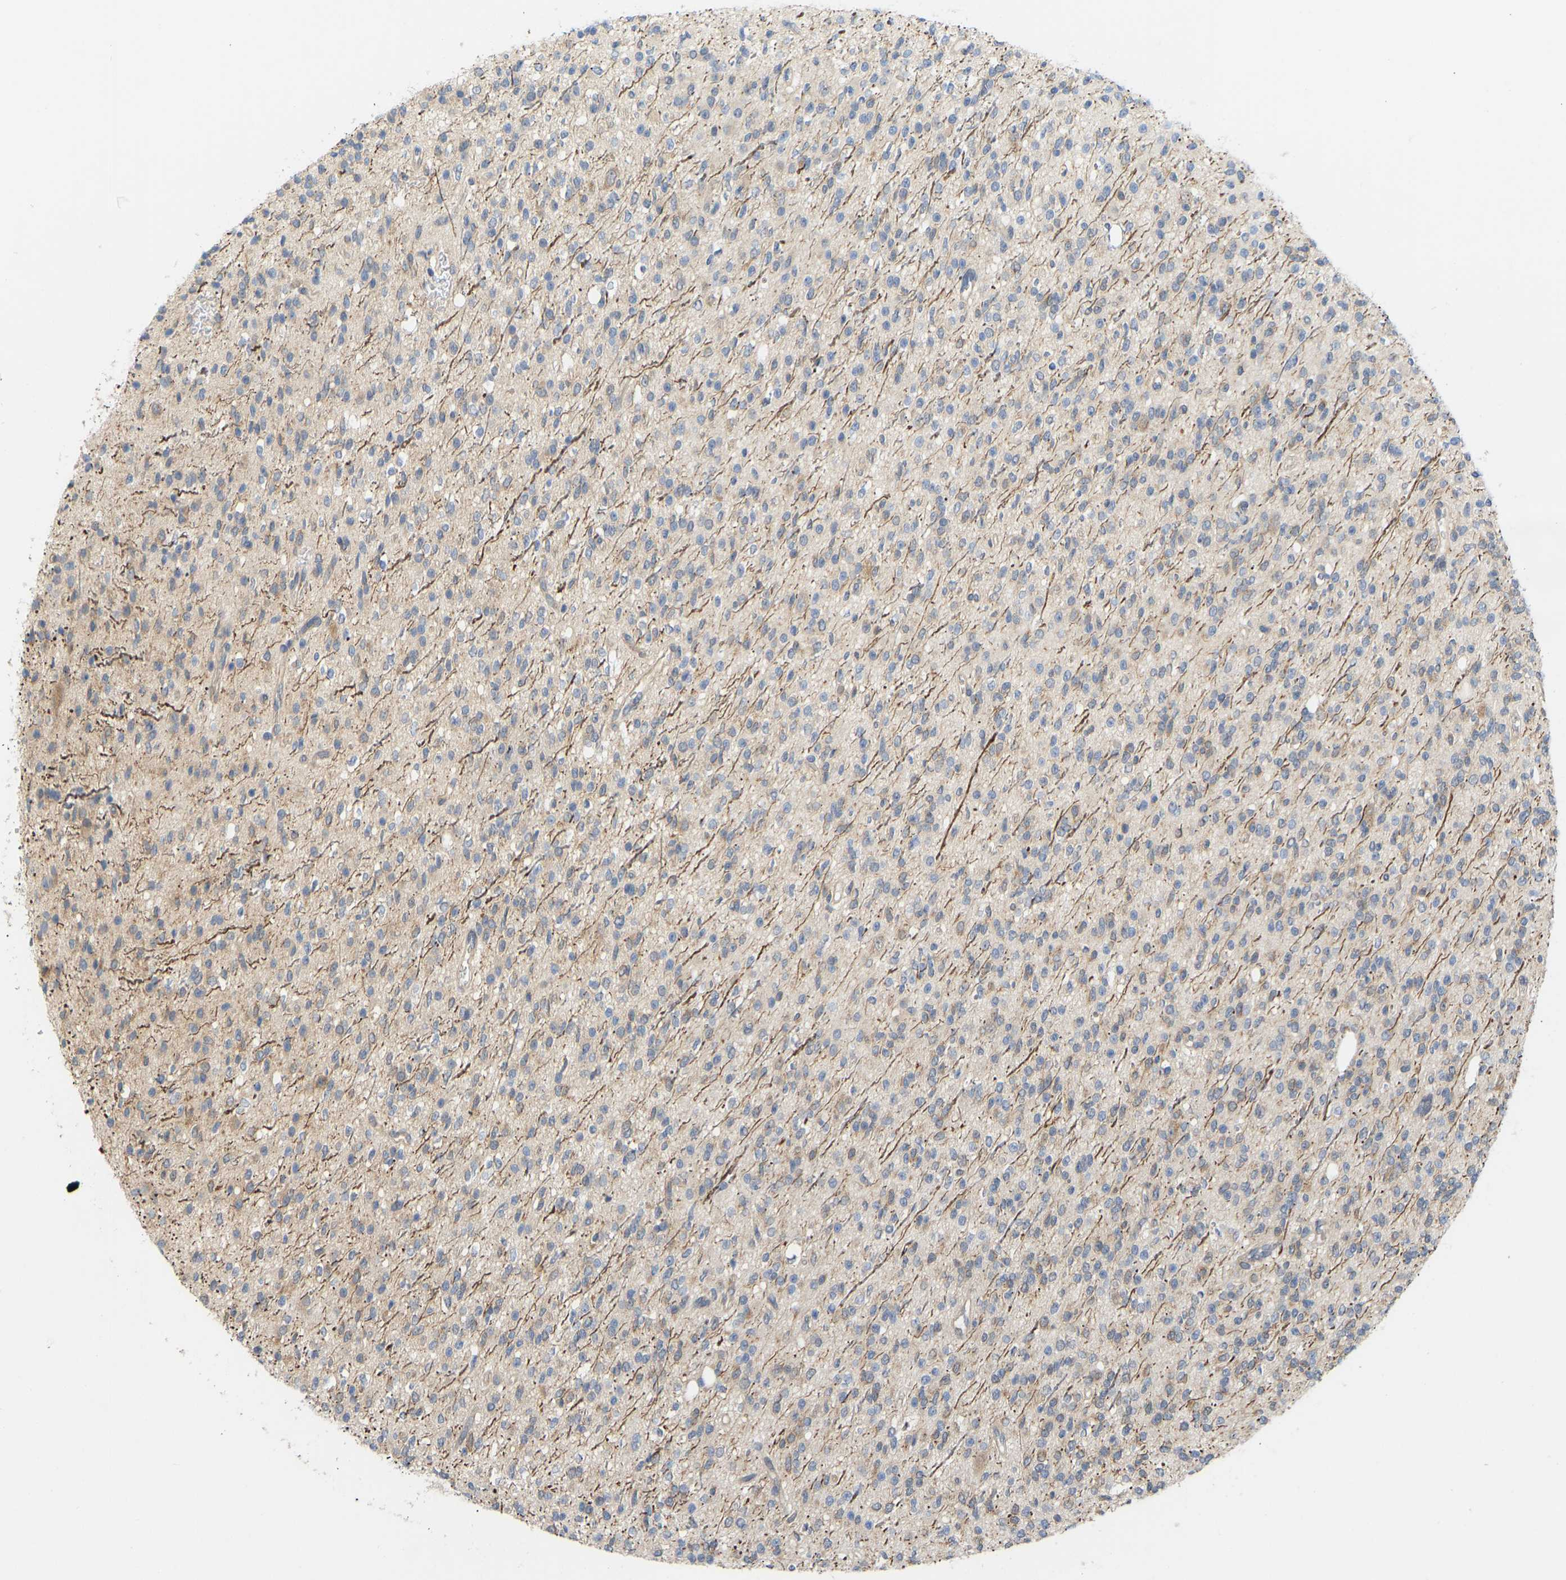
{"staining": {"intensity": "weak", "quantity": "<25%", "location": "cytoplasmic/membranous"}, "tissue": "glioma", "cell_type": "Tumor cells", "image_type": "cancer", "snomed": [{"axis": "morphology", "description": "Glioma, malignant, High grade"}, {"axis": "topography", "description": "Brain"}], "caption": "Tumor cells show no significant positivity in high-grade glioma (malignant).", "gene": "BEND3", "patient": {"sex": "male", "age": 34}}